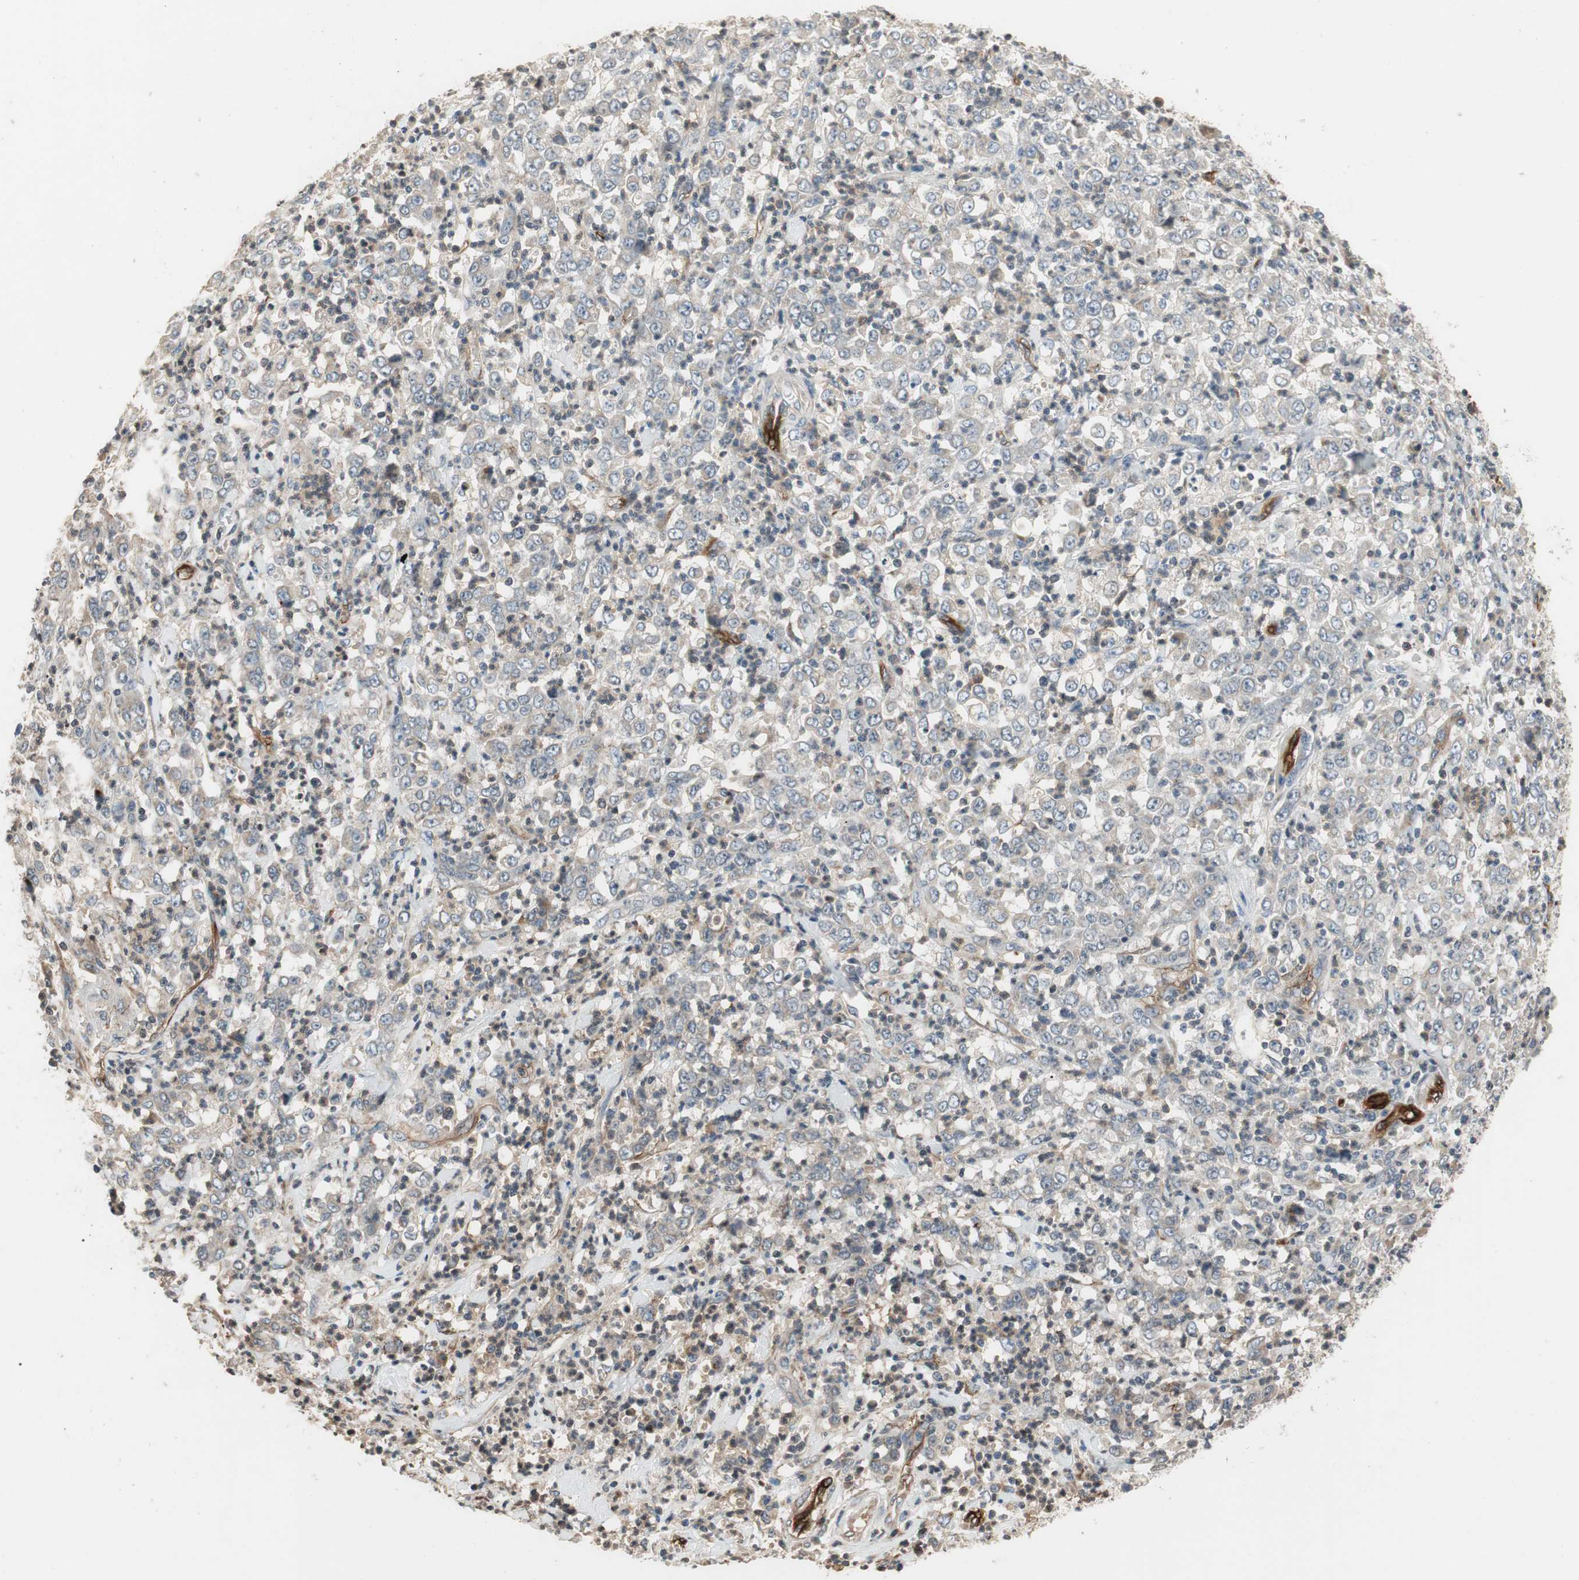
{"staining": {"intensity": "negative", "quantity": "none", "location": "none"}, "tissue": "stomach cancer", "cell_type": "Tumor cells", "image_type": "cancer", "snomed": [{"axis": "morphology", "description": "Adenocarcinoma, NOS"}, {"axis": "topography", "description": "Stomach, lower"}], "caption": "This is a histopathology image of immunohistochemistry (IHC) staining of stomach cancer, which shows no staining in tumor cells.", "gene": "ALPL", "patient": {"sex": "female", "age": 71}}